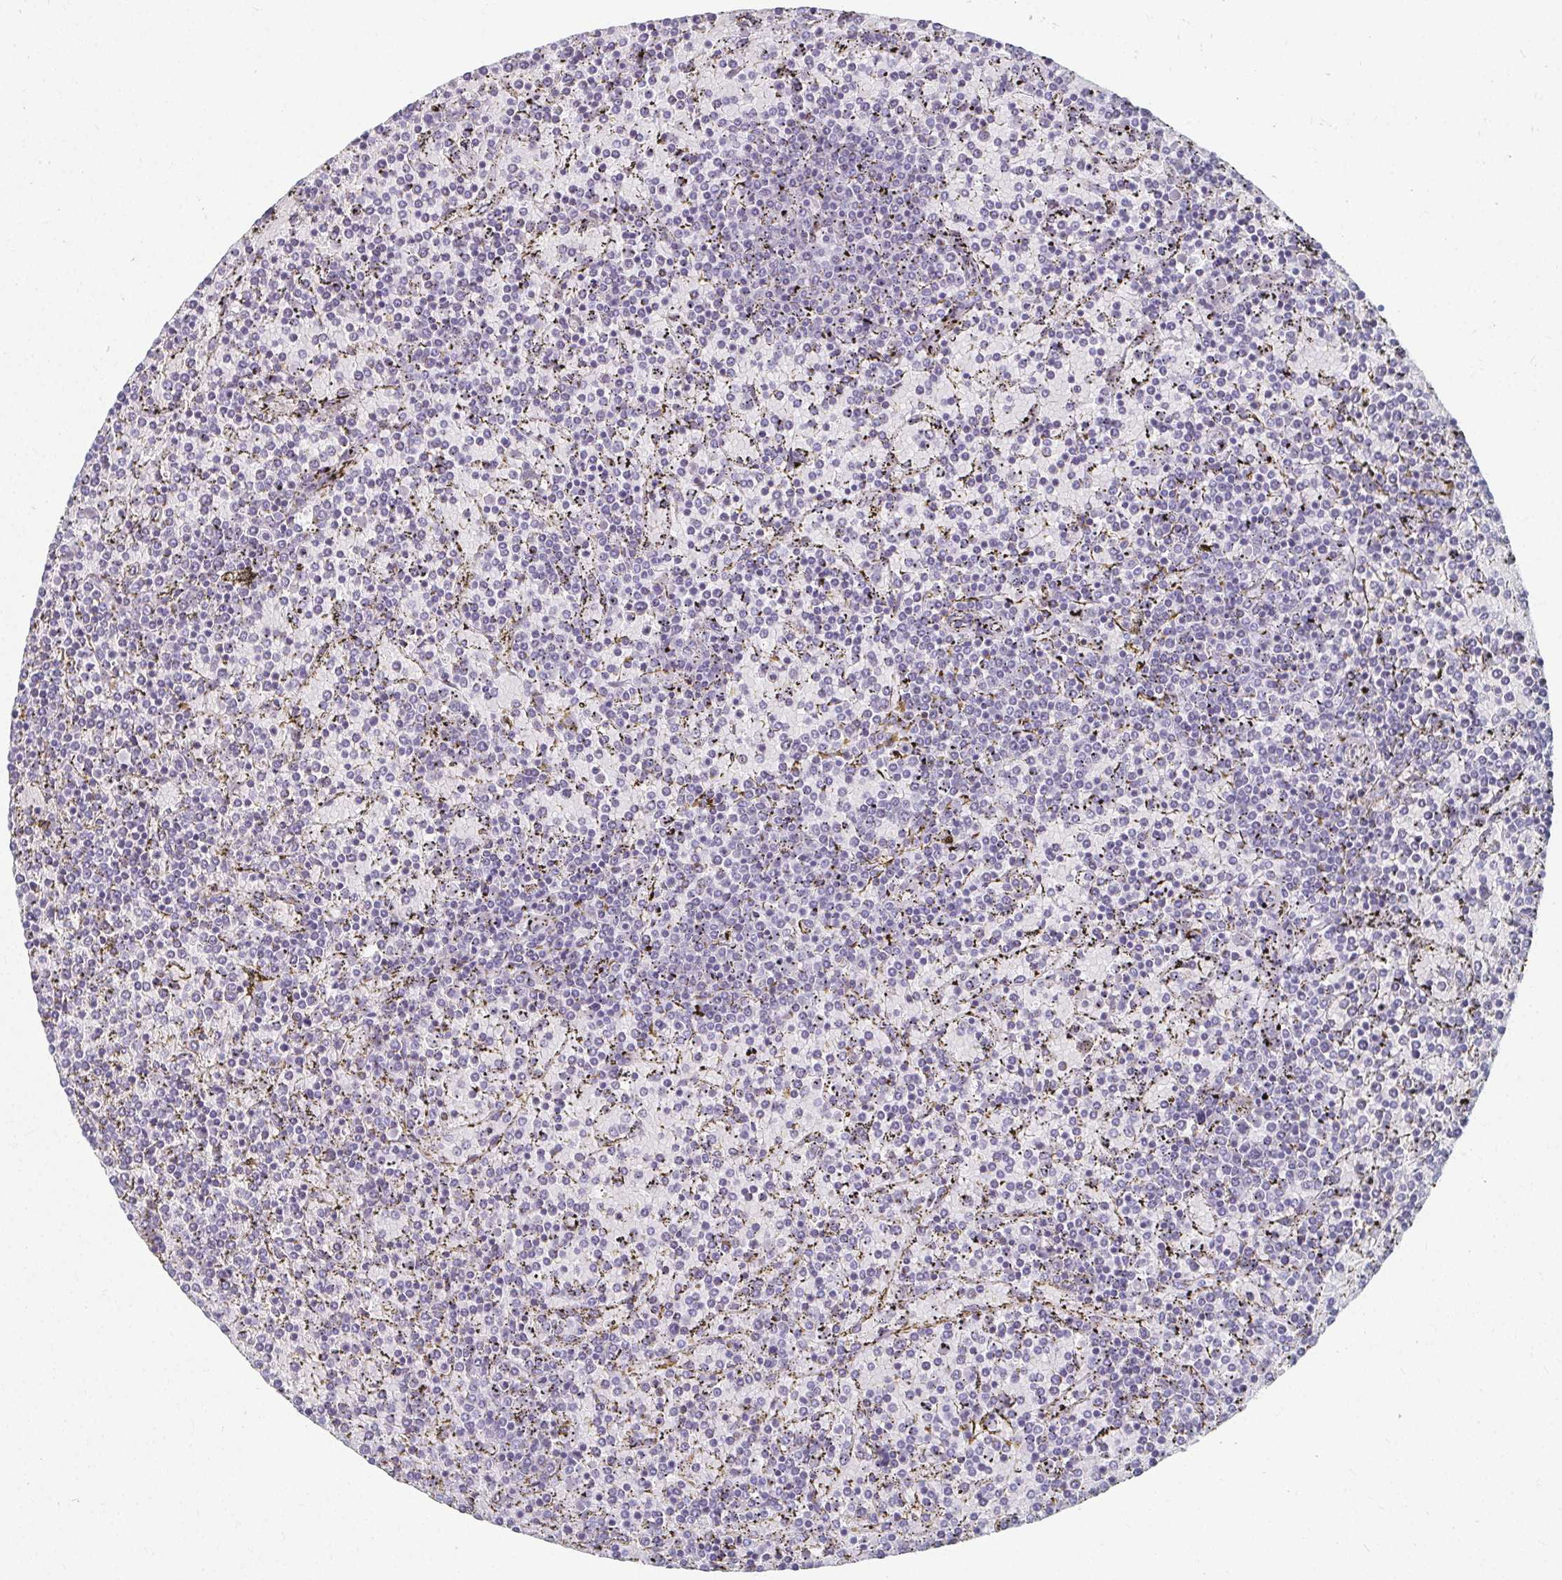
{"staining": {"intensity": "negative", "quantity": "none", "location": "none"}, "tissue": "lymphoma", "cell_type": "Tumor cells", "image_type": "cancer", "snomed": [{"axis": "morphology", "description": "Malignant lymphoma, non-Hodgkin's type, Low grade"}, {"axis": "topography", "description": "Spleen"}], "caption": "This is a micrograph of immunohistochemistry staining of lymphoma, which shows no positivity in tumor cells.", "gene": "CAMKV", "patient": {"sex": "female", "age": 77}}